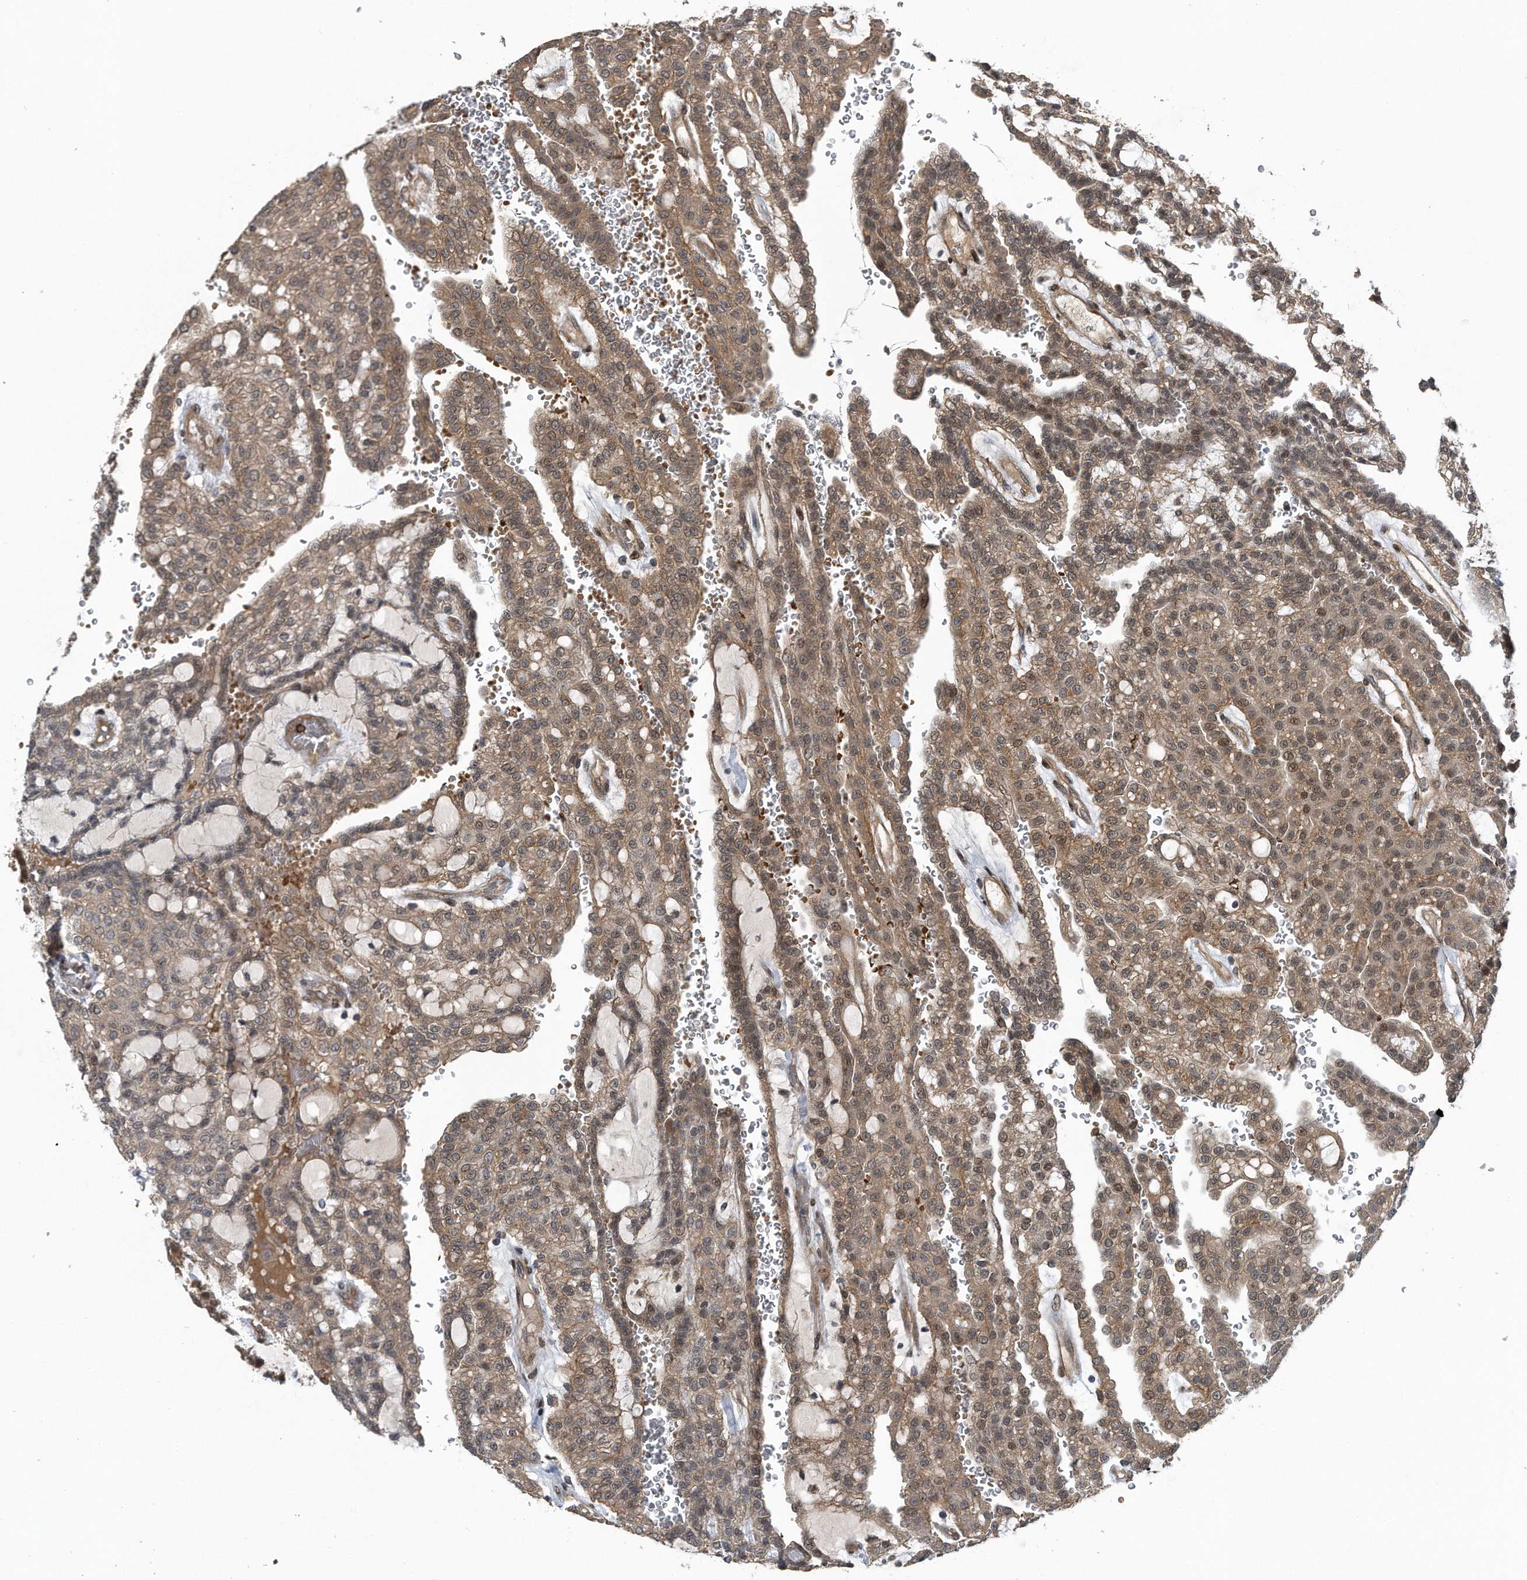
{"staining": {"intensity": "moderate", "quantity": ">75%", "location": "cytoplasmic/membranous,nuclear"}, "tissue": "renal cancer", "cell_type": "Tumor cells", "image_type": "cancer", "snomed": [{"axis": "morphology", "description": "Adenocarcinoma, NOS"}, {"axis": "topography", "description": "Kidney"}], "caption": "Renal cancer stained for a protein displays moderate cytoplasmic/membranous and nuclear positivity in tumor cells.", "gene": "ZNF79", "patient": {"sex": "male", "age": 63}}